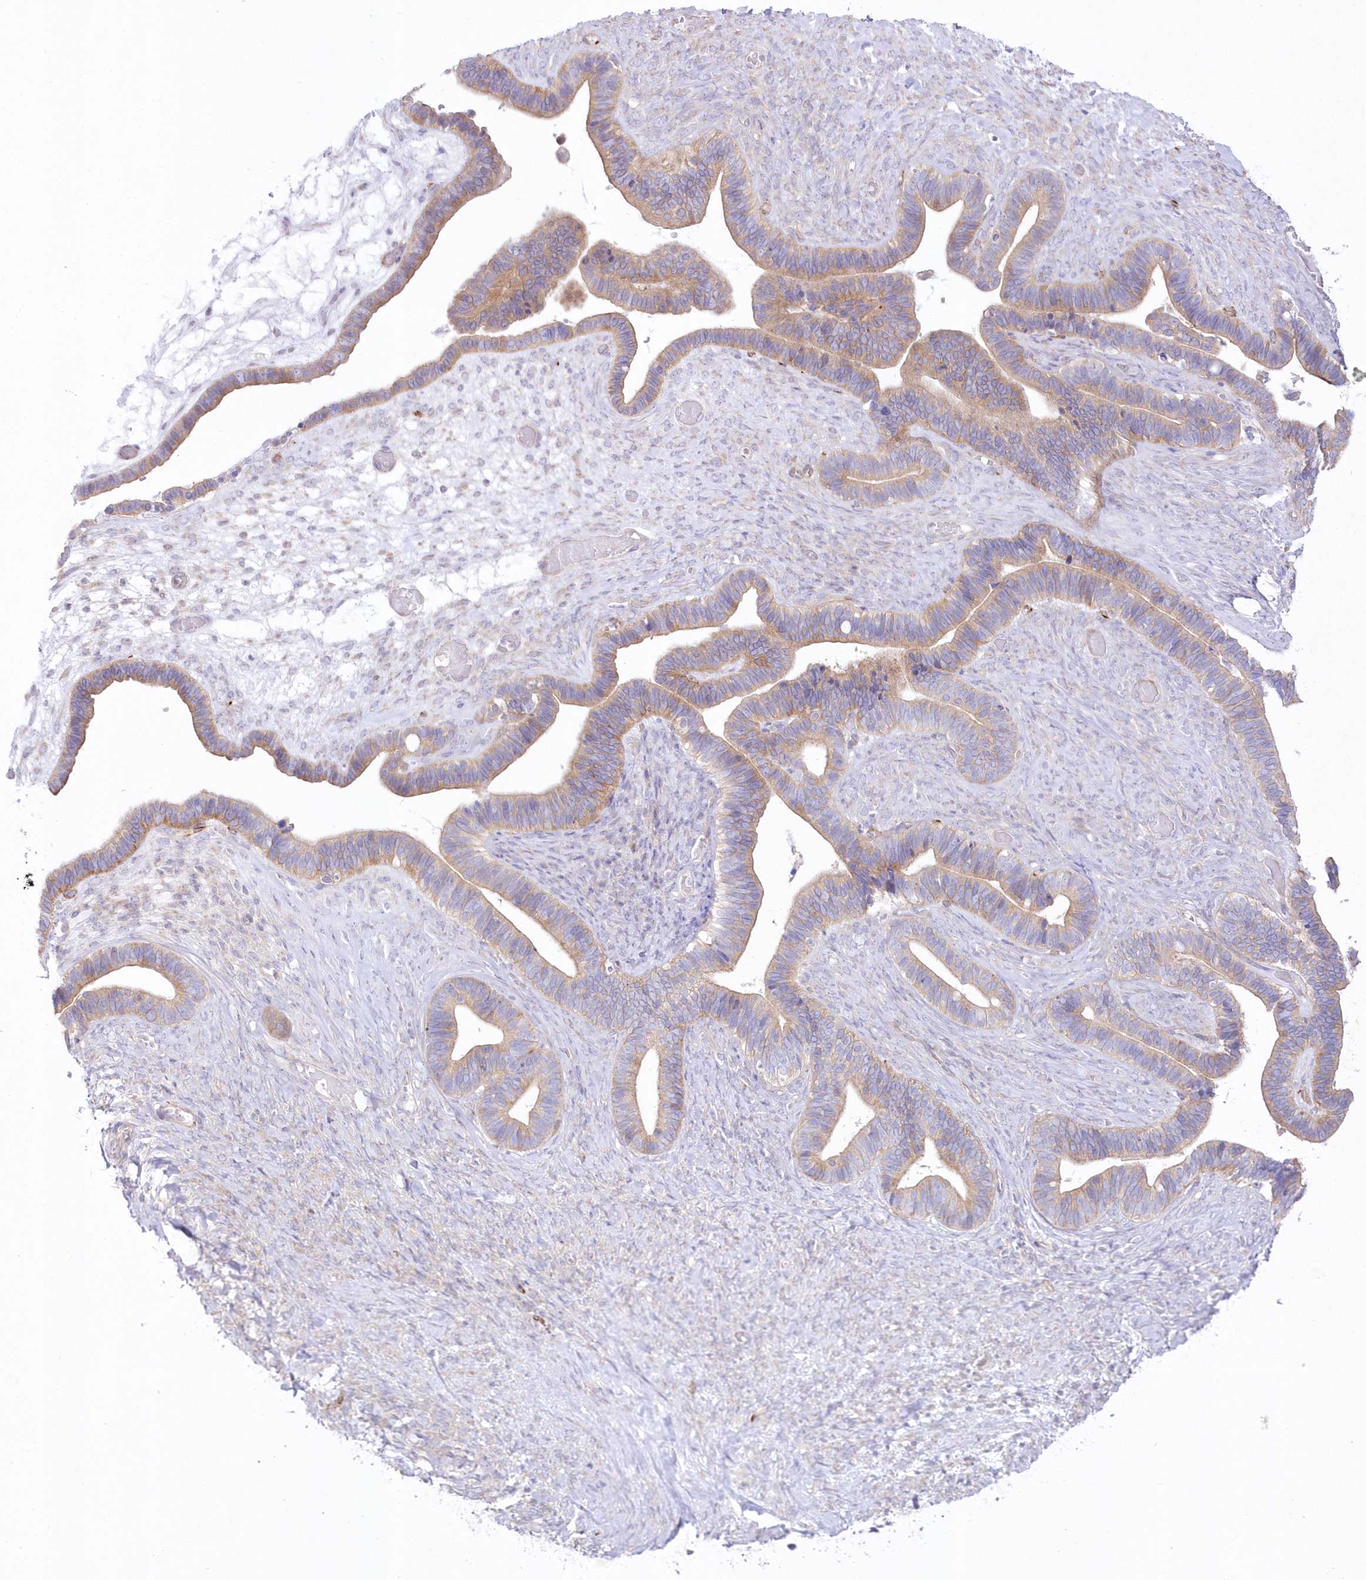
{"staining": {"intensity": "moderate", "quantity": ">75%", "location": "cytoplasmic/membranous"}, "tissue": "ovarian cancer", "cell_type": "Tumor cells", "image_type": "cancer", "snomed": [{"axis": "morphology", "description": "Cystadenocarcinoma, serous, NOS"}, {"axis": "topography", "description": "Ovary"}], "caption": "Immunohistochemistry of human ovarian cancer displays medium levels of moderate cytoplasmic/membranous positivity in about >75% of tumor cells. The protein of interest is stained brown, and the nuclei are stained in blue (DAB (3,3'-diaminobenzidine) IHC with brightfield microscopy, high magnification).", "gene": "ZNF843", "patient": {"sex": "female", "age": 56}}